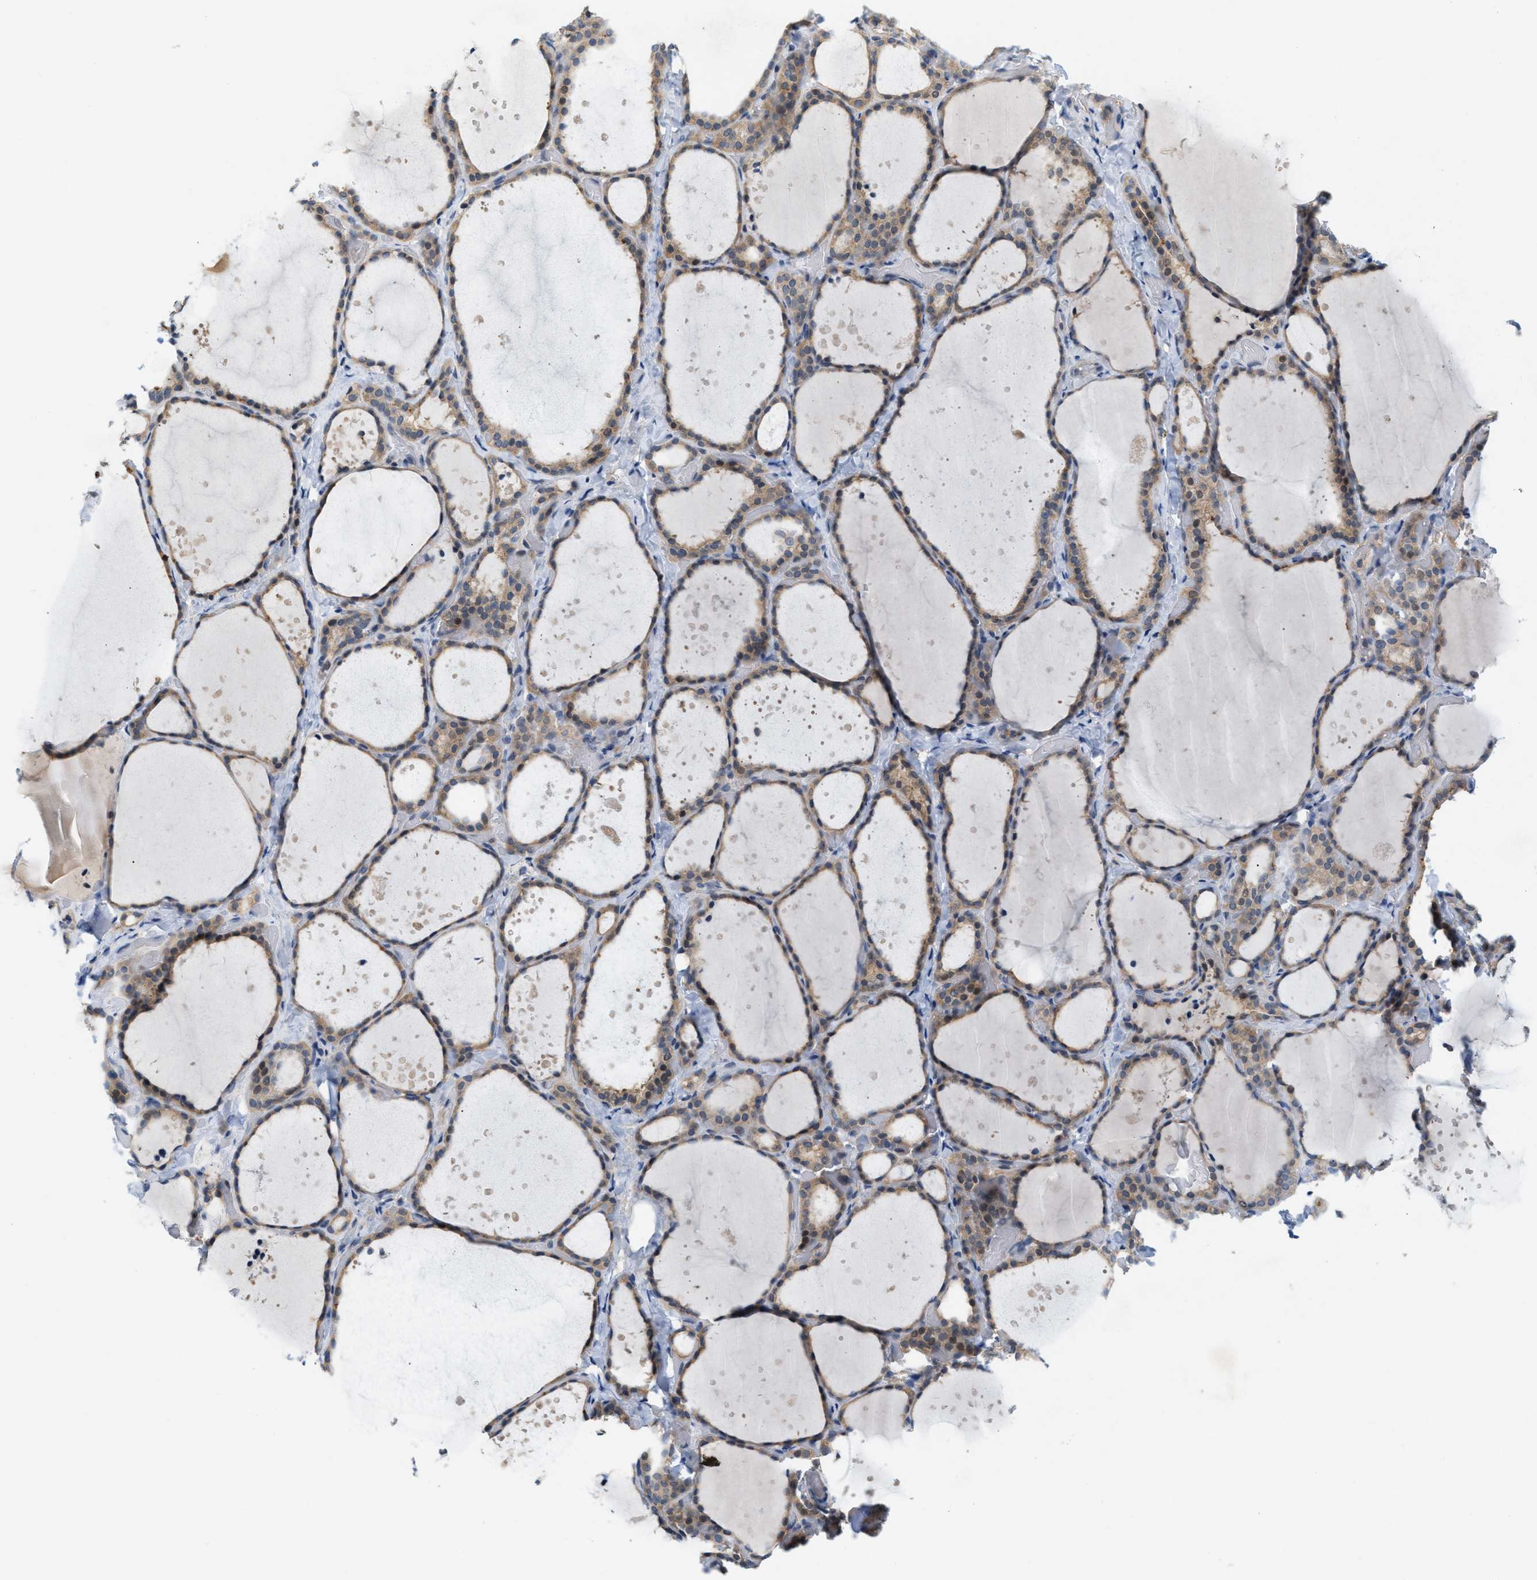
{"staining": {"intensity": "weak", "quantity": "25%-75%", "location": "cytoplasmic/membranous"}, "tissue": "thyroid gland", "cell_type": "Glandular cells", "image_type": "normal", "snomed": [{"axis": "morphology", "description": "Normal tissue, NOS"}, {"axis": "topography", "description": "Thyroid gland"}], "caption": "Immunohistochemical staining of normal thyroid gland shows weak cytoplasmic/membranous protein staining in approximately 25%-75% of glandular cells.", "gene": "WIPI2", "patient": {"sex": "female", "age": 44}}